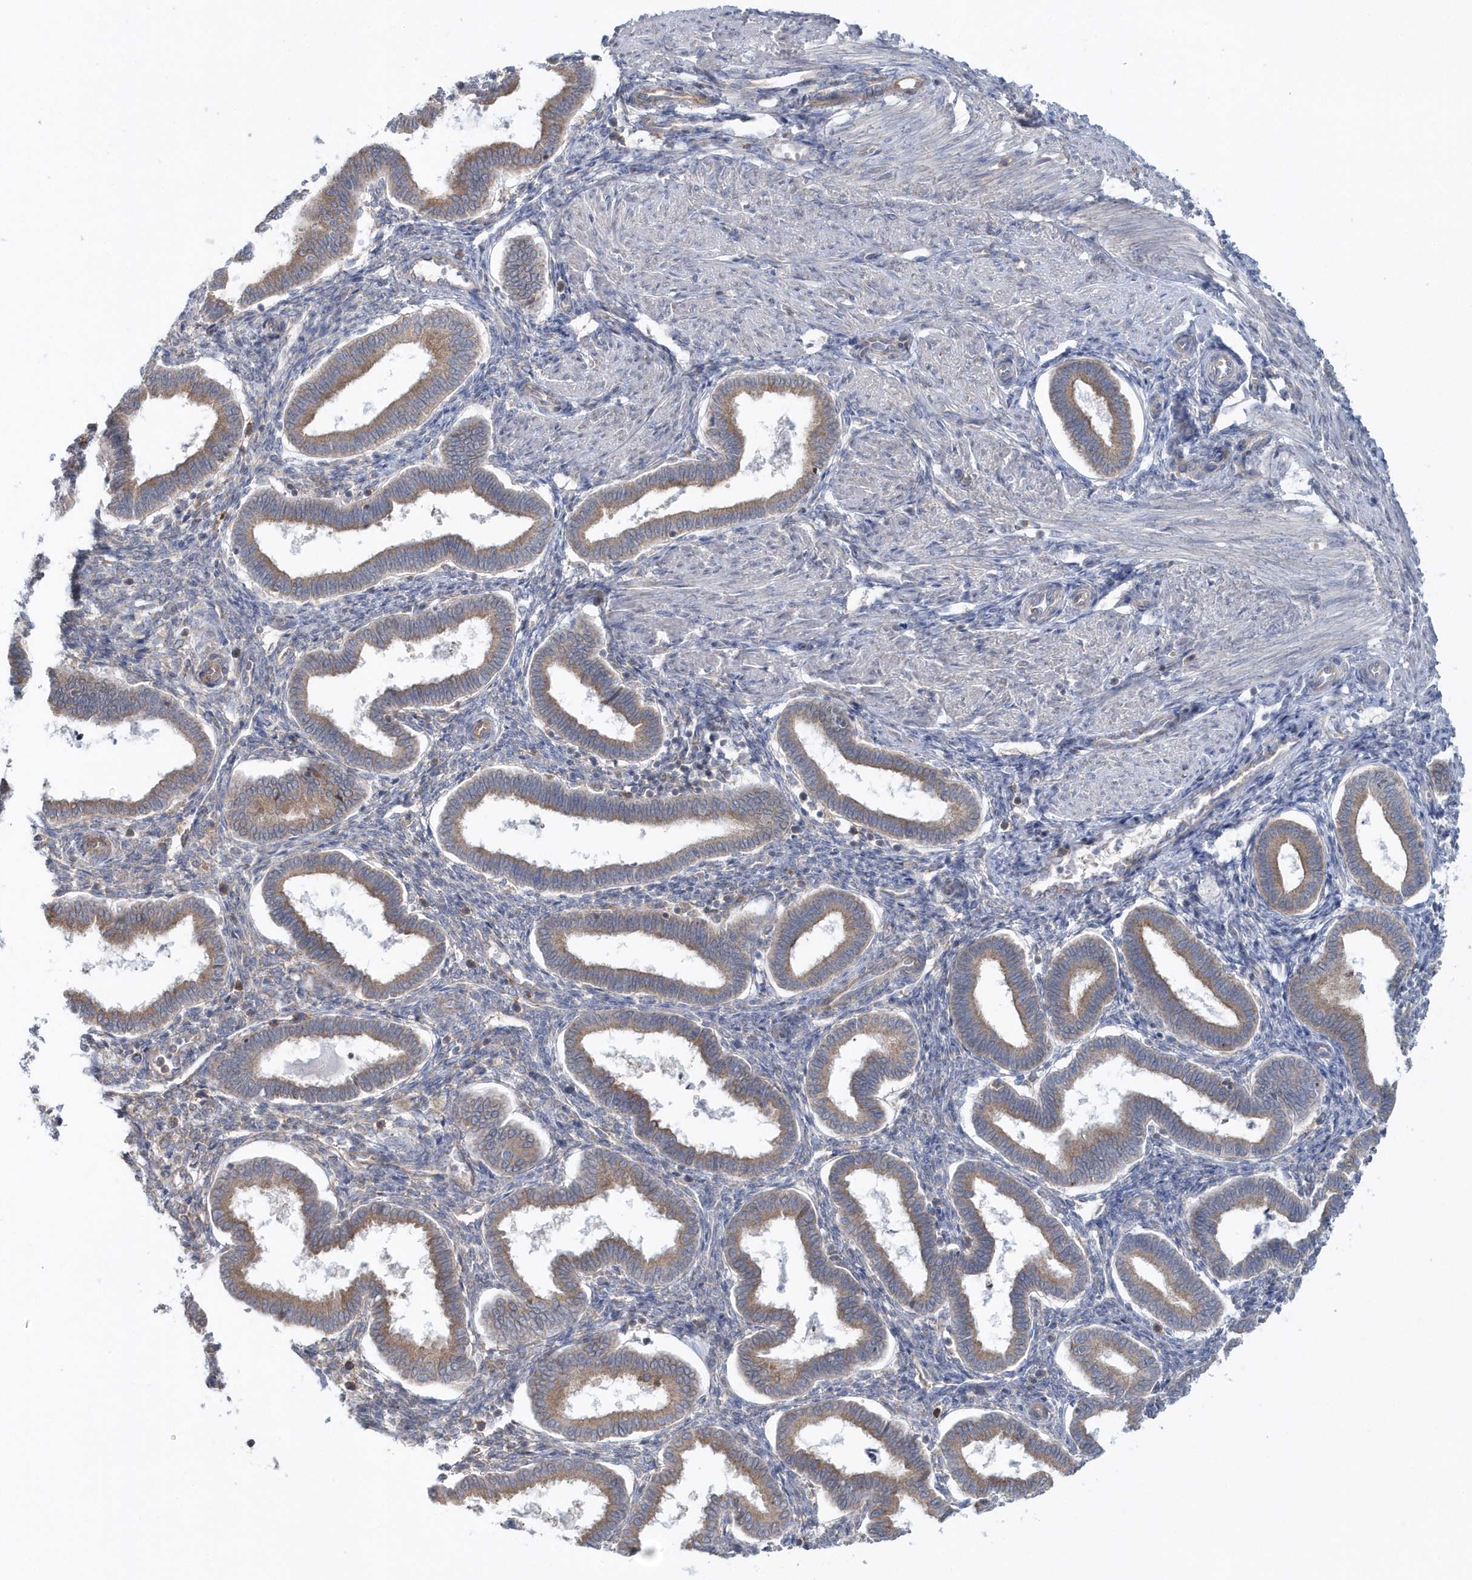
{"staining": {"intensity": "negative", "quantity": "none", "location": "none"}, "tissue": "endometrium", "cell_type": "Cells in endometrial stroma", "image_type": "normal", "snomed": [{"axis": "morphology", "description": "Normal tissue, NOS"}, {"axis": "topography", "description": "Endometrium"}], "caption": "Cells in endometrial stroma are negative for brown protein staining in unremarkable endometrium. The staining is performed using DAB (3,3'-diaminobenzidine) brown chromogen with nuclei counter-stained in using hematoxylin.", "gene": "EIF3C", "patient": {"sex": "female", "age": 24}}